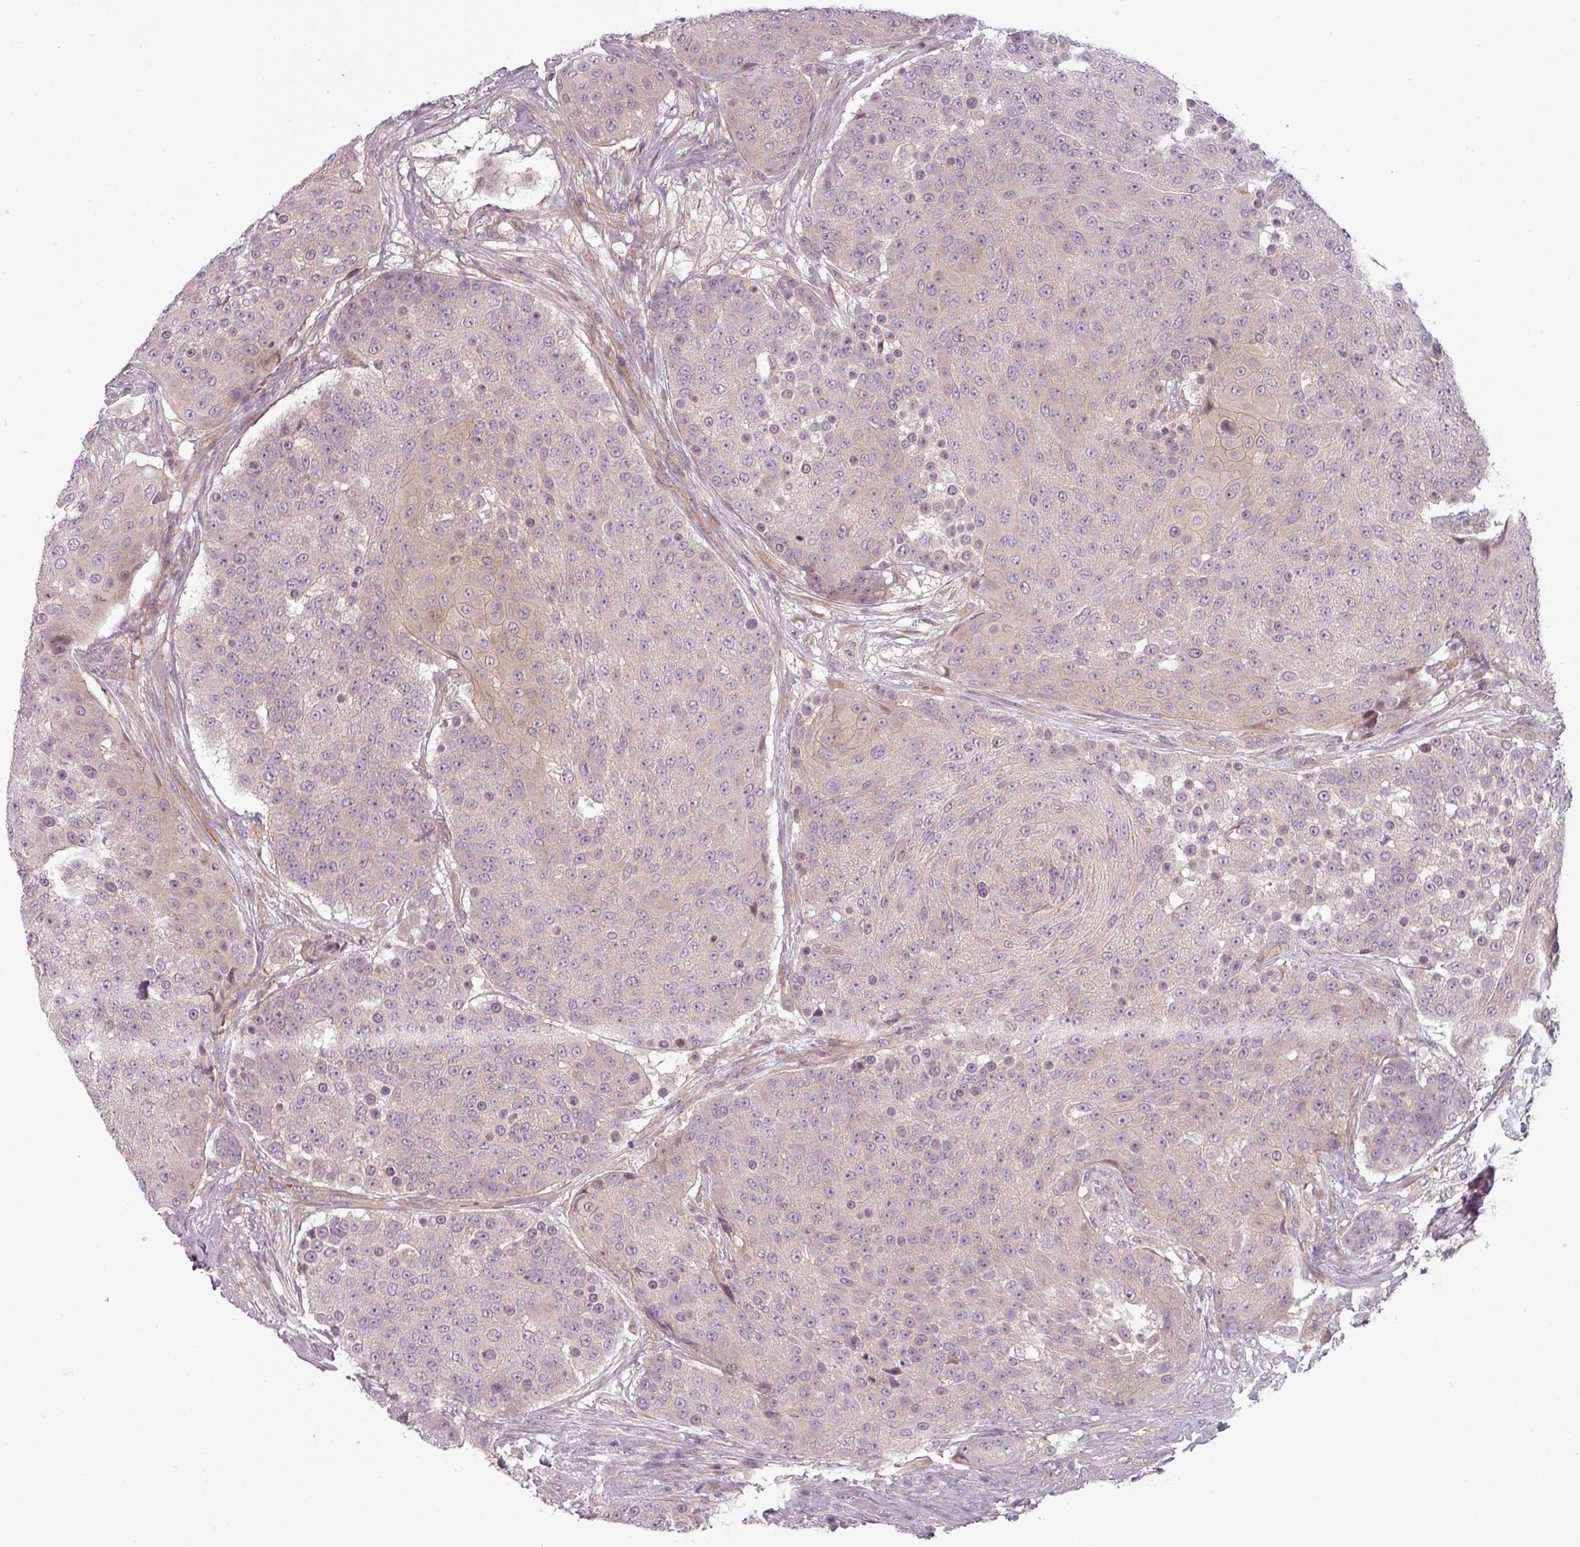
{"staining": {"intensity": "negative", "quantity": "none", "location": "none"}, "tissue": "urothelial cancer", "cell_type": "Tumor cells", "image_type": "cancer", "snomed": [{"axis": "morphology", "description": "Urothelial carcinoma, High grade"}, {"axis": "topography", "description": "Urinary bladder"}], "caption": "The IHC image has no significant staining in tumor cells of urothelial carcinoma (high-grade) tissue. (Brightfield microscopy of DAB (3,3'-diaminobenzidine) IHC at high magnification).", "gene": "SLC16A9", "patient": {"sex": "female", "age": 63}}